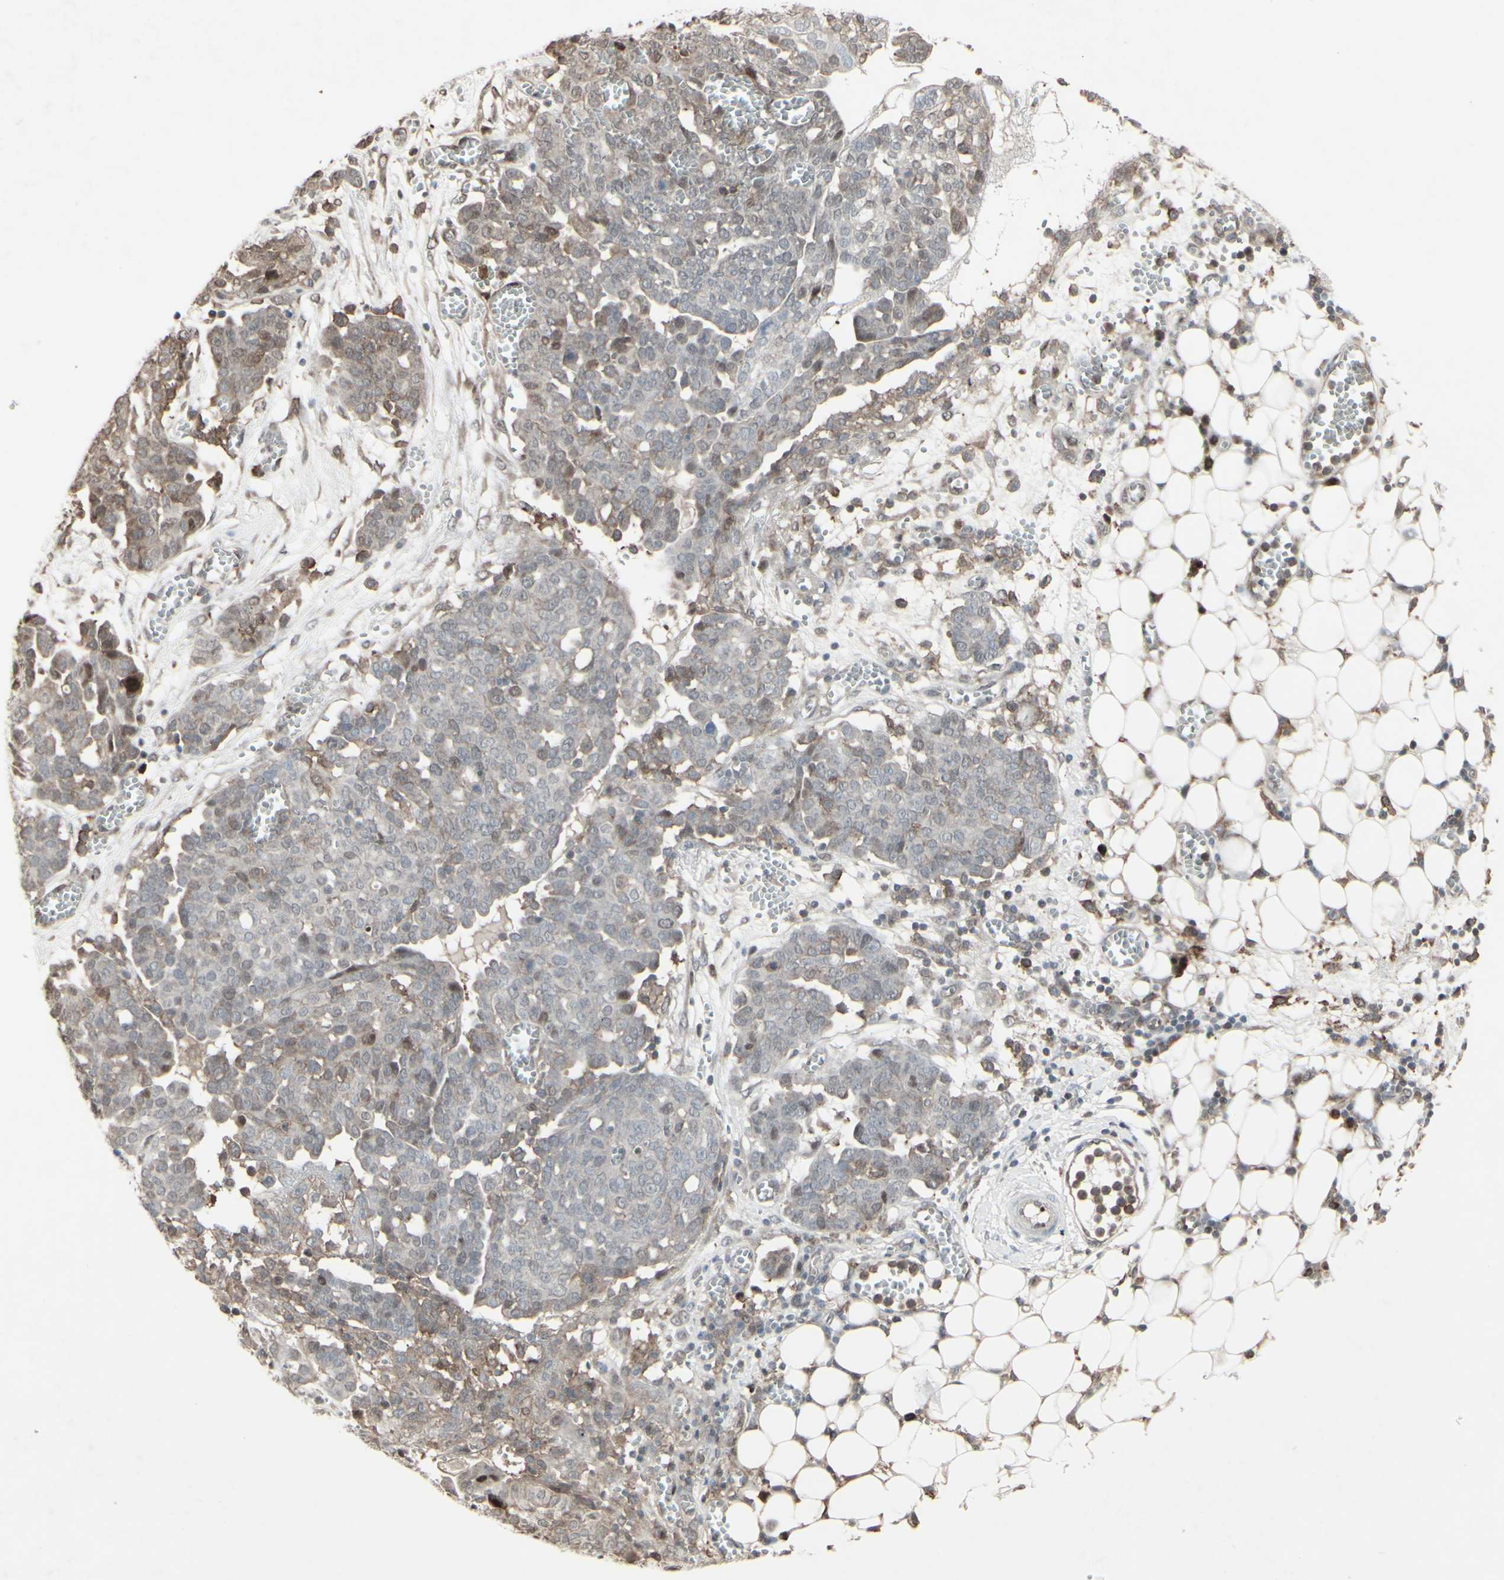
{"staining": {"intensity": "weak", "quantity": "<25%", "location": "cytoplasmic/membranous"}, "tissue": "ovarian cancer", "cell_type": "Tumor cells", "image_type": "cancer", "snomed": [{"axis": "morphology", "description": "Cystadenocarcinoma, serous, NOS"}, {"axis": "topography", "description": "Soft tissue"}, {"axis": "topography", "description": "Ovary"}], "caption": "High magnification brightfield microscopy of serous cystadenocarcinoma (ovarian) stained with DAB (brown) and counterstained with hematoxylin (blue): tumor cells show no significant staining.", "gene": "CD33", "patient": {"sex": "female", "age": 57}}